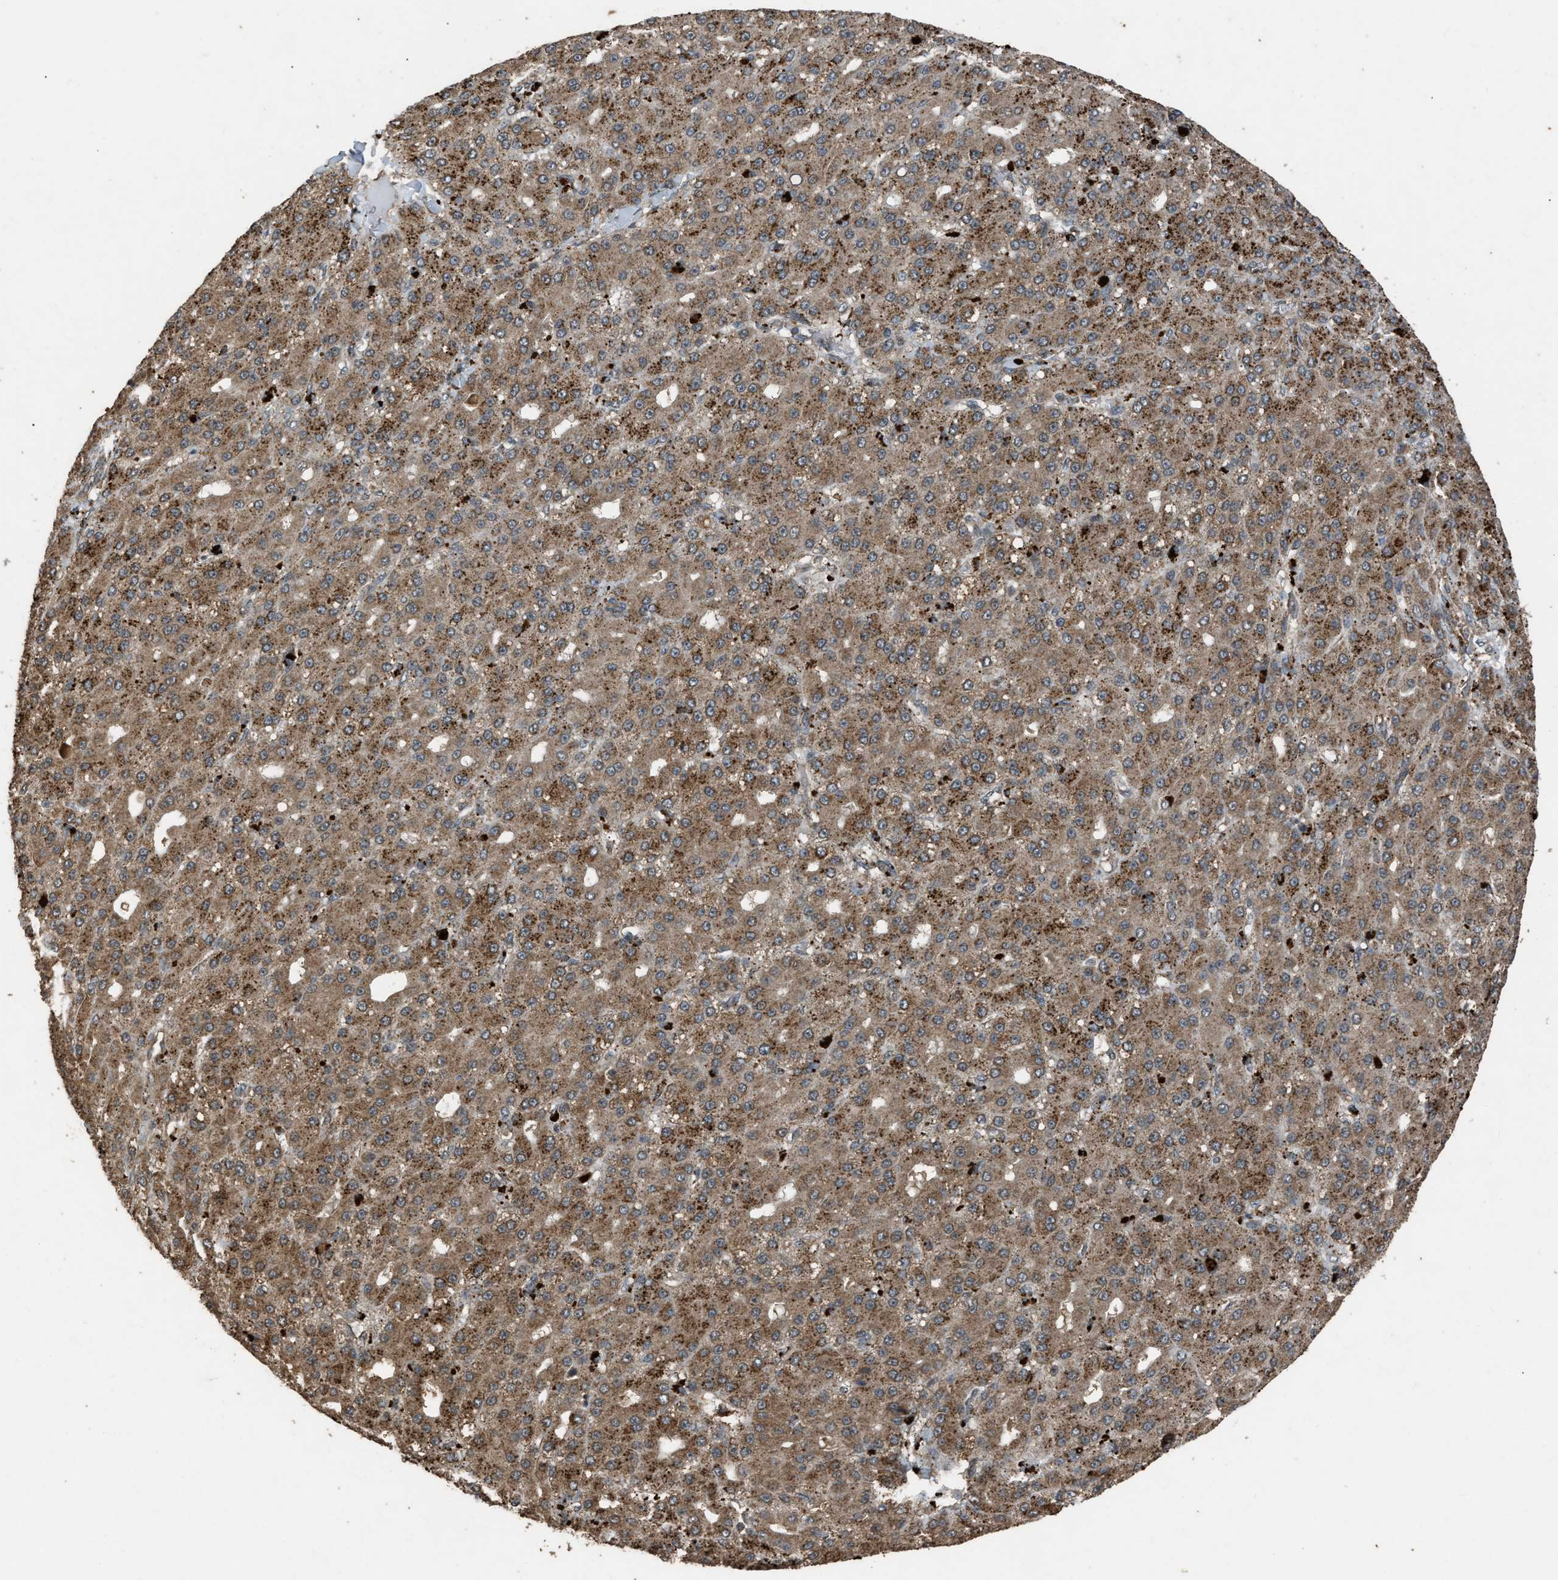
{"staining": {"intensity": "moderate", "quantity": ">75%", "location": "cytoplasmic/membranous"}, "tissue": "liver cancer", "cell_type": "Tumor cells", "image_type": "cancer", "snomed": [{"axis": "morphology", "description": "Carcinoma, Hepatocellular, NOS"}, {"axis": "topography", "description": "Liver"}], "caption": "Protein expression analysis of human liver cancer (hepatocellular carcinoma) reveals moderate cytoplasmic/membranous staining in approximately >75% of tumor cells.", "gene": "PSMD1", "patient": {"sex": "male", "age": 67}}